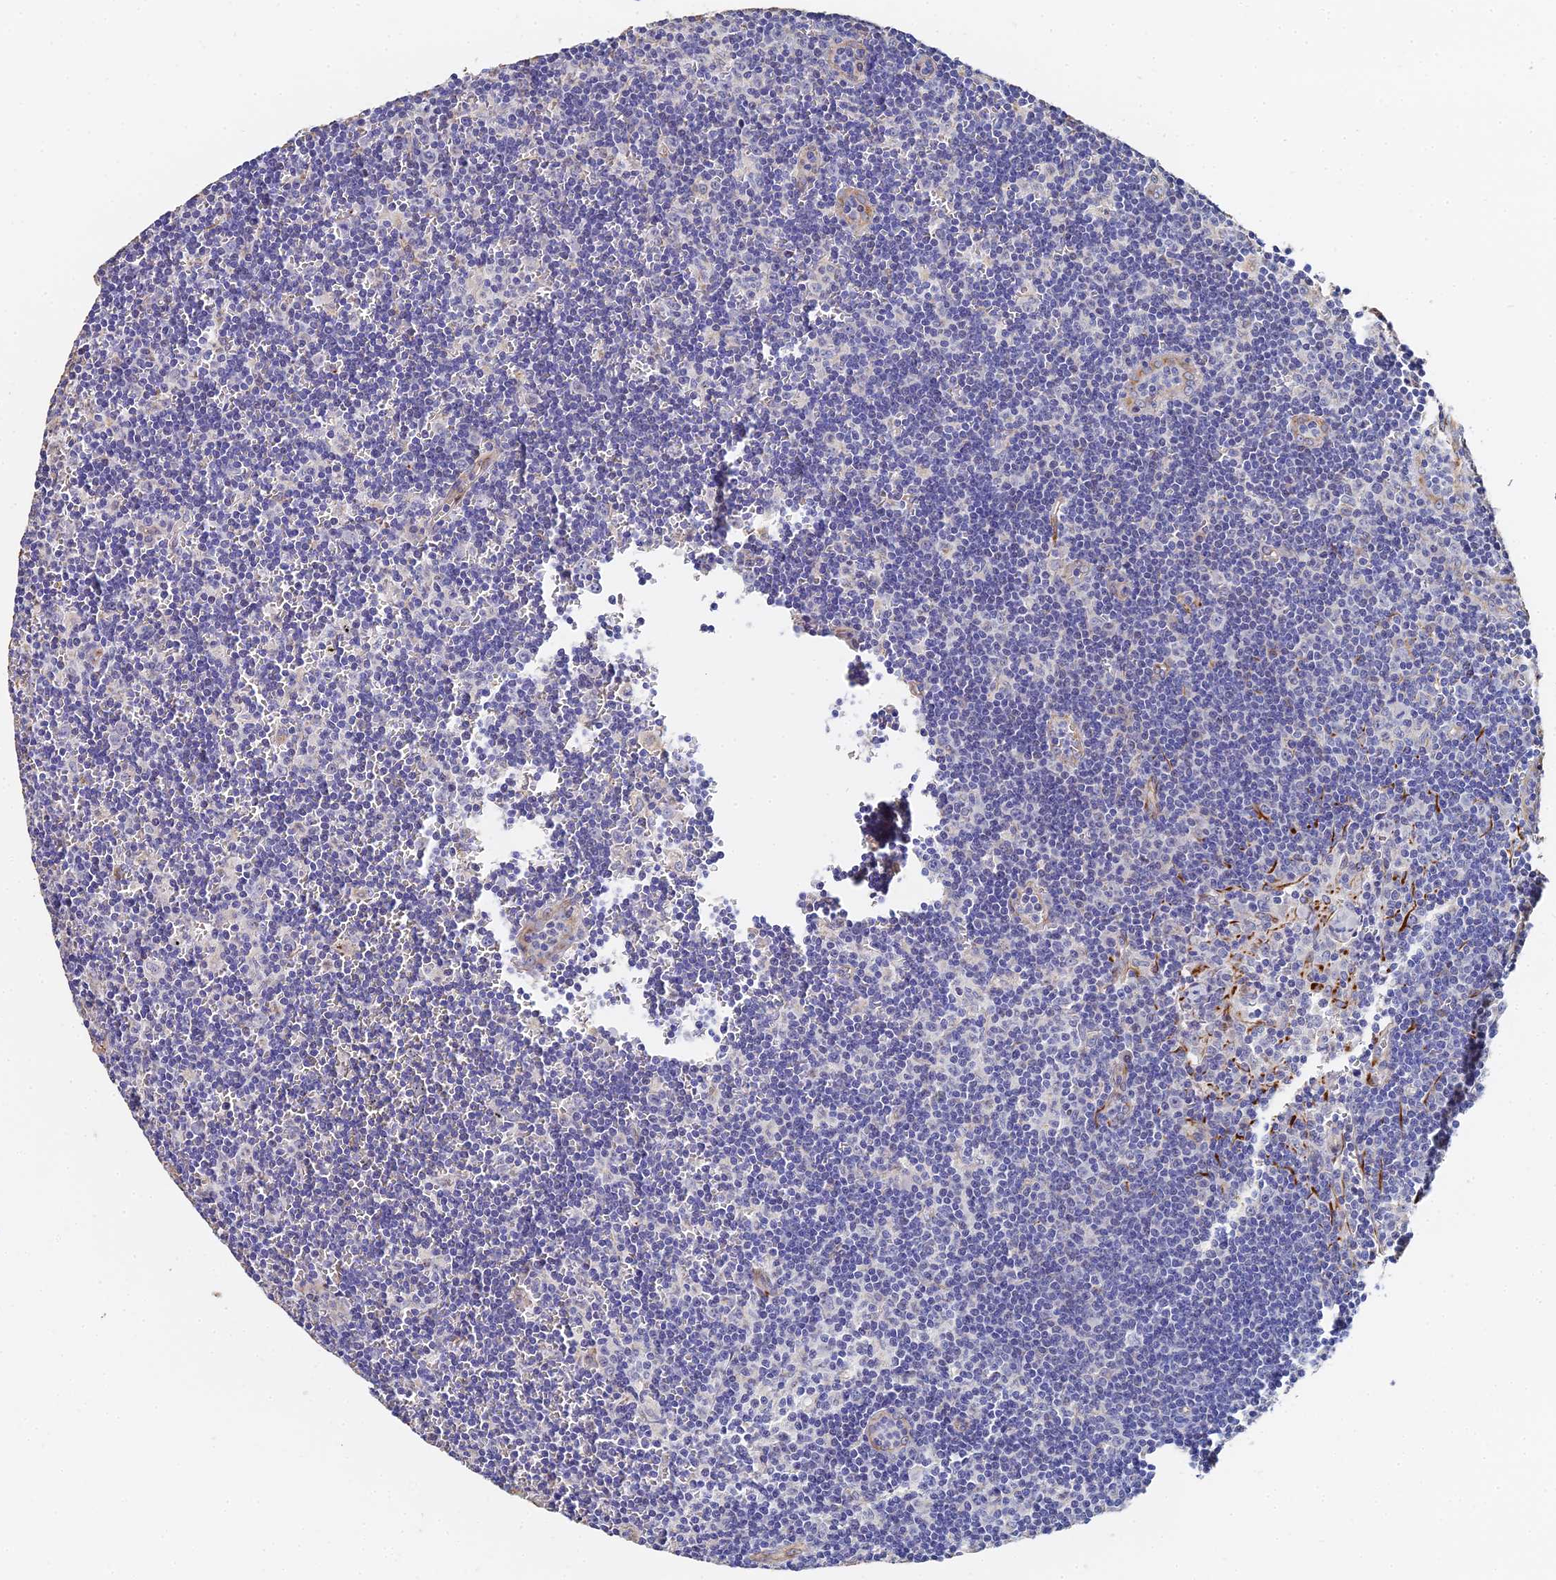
{"staining": {"intensity": "negative", "quantity": "none", "location": "none"}, "tissue": "lymph node", "cell_type": "Non-germinal center cells", "image_type": "normal", "snomed": [{"axis": "morphology", "description": "Normal tissue, NOS"}, {"axis": "topography", "description": "Lymph node"}], "caption": "This is a photomicrograph of IHC staining of normal lymph node, which shows no positivity in non-germinal center cells.", "gene": "ENSG00000268674", "patient": {"sex": "female", "age": 32}}